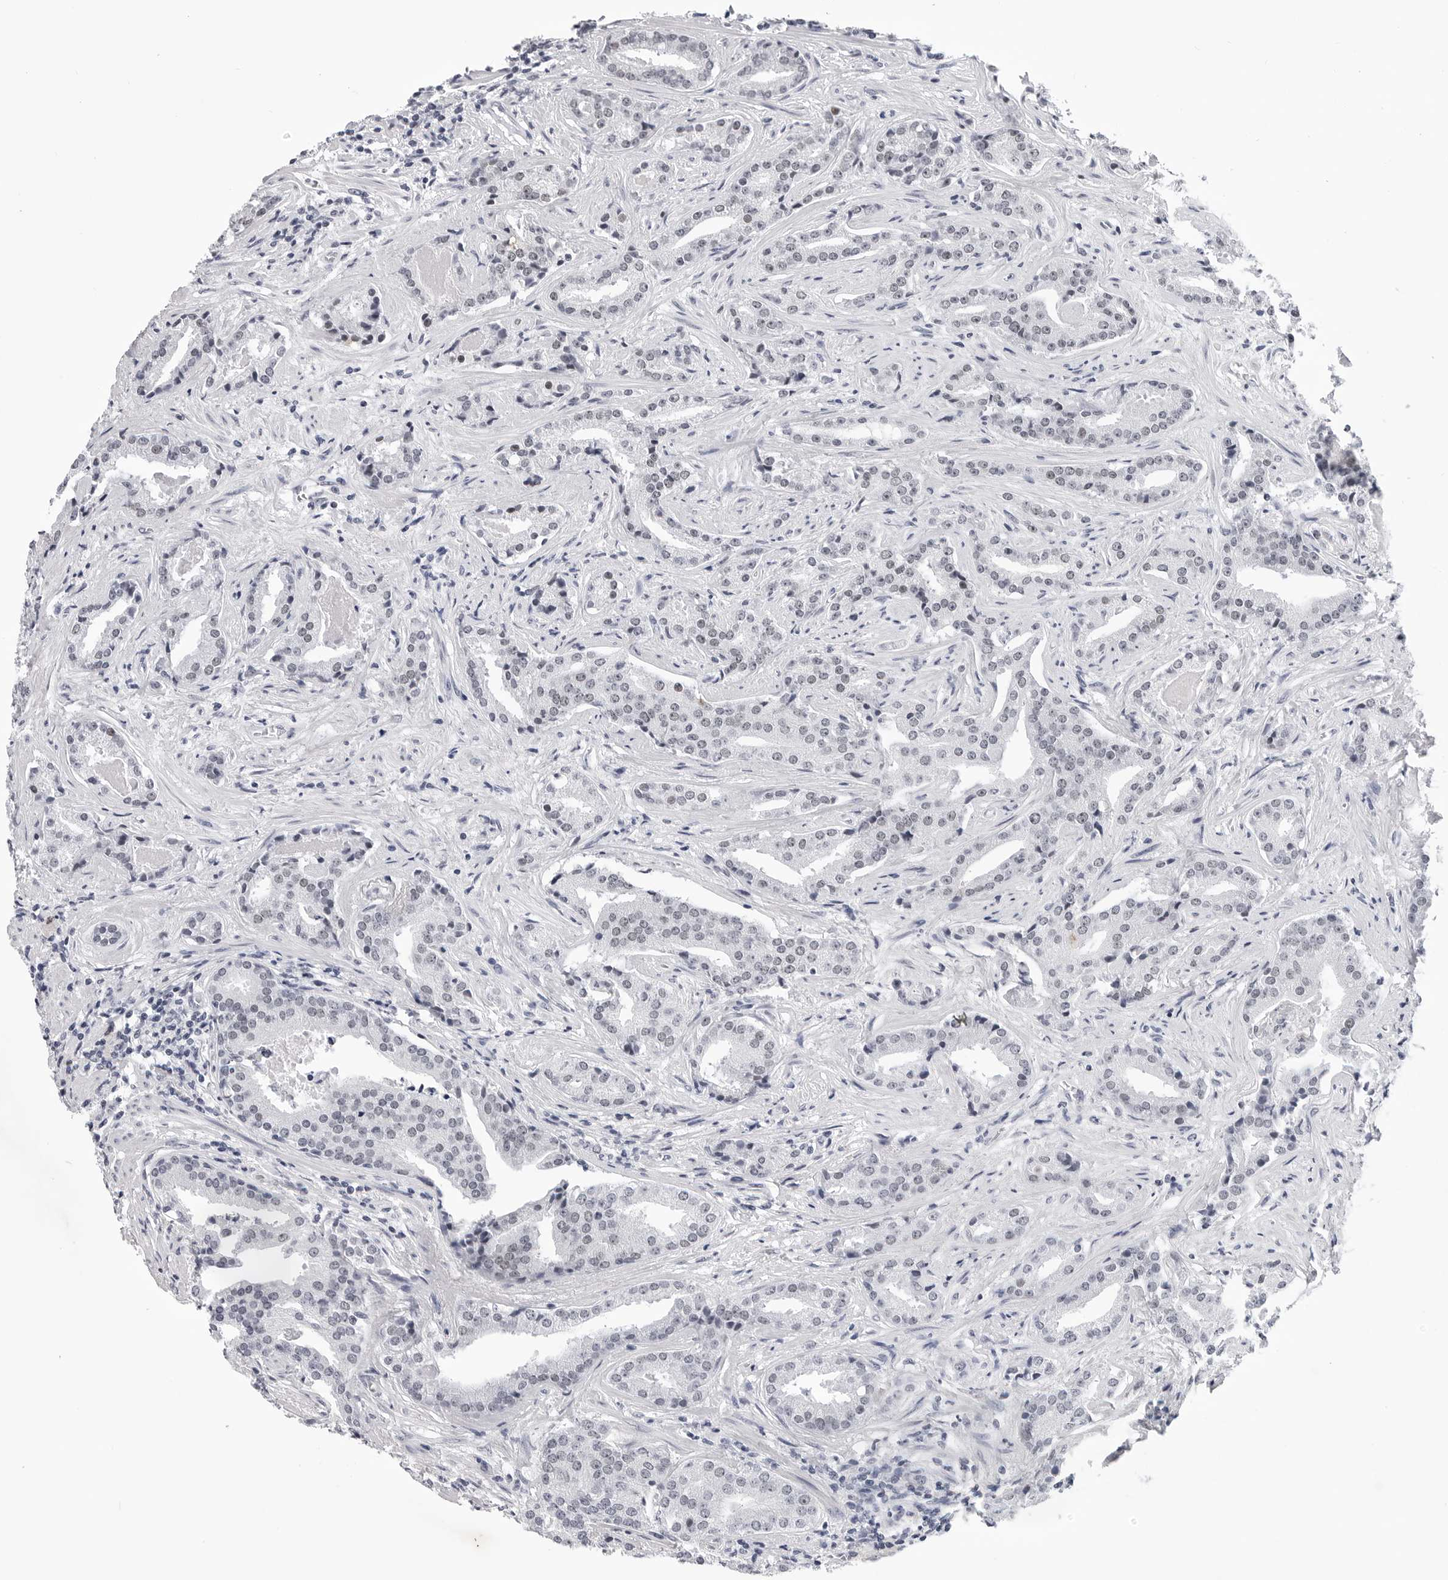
{"staining": {"intensity": "negative", "quantity": "none", "location": "none"}, "tissue": "prostate cancer", "cell_type": "Tumor cells", "image_type": "cancer", "snomed": [{"axis": "morphology", "description": "Adenocarcinoma, Low grade"}, {"axis": "topography", "description": "Prostate"}], "caption": "High power microscopy photomicrograph of an immunohistochemistry image of prostate cancer (adenocarcinoma (low-grade)), revealing no significant expression in tumor cells.", "gene": "SF3B4", "patient": {"sex": "male", "age": 67}}